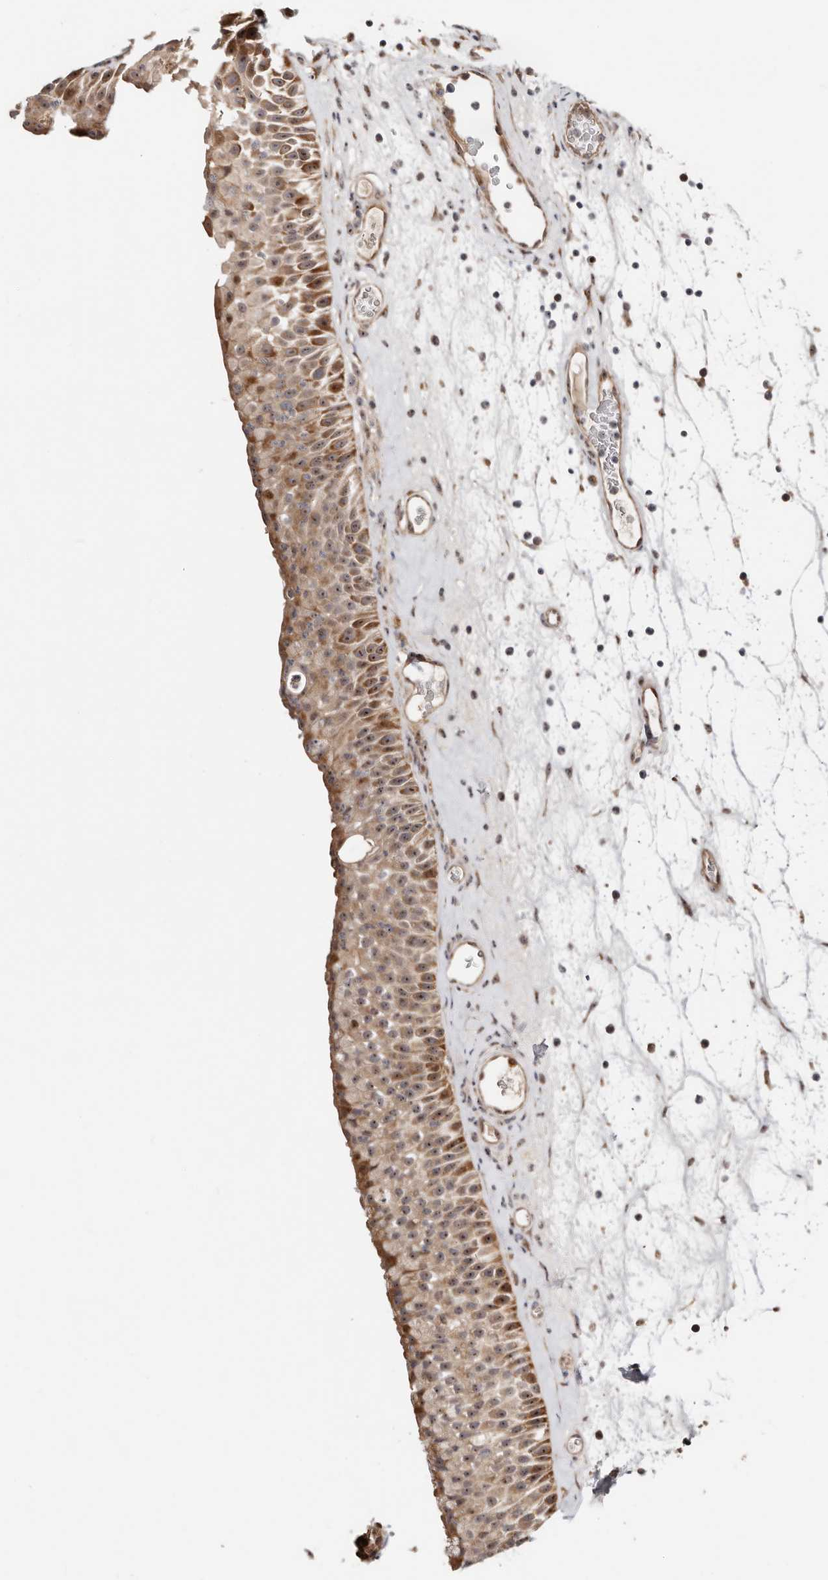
{"staining": {"intensity": "strong", "quantity": ">75%", "location": "cytoplasmic/membranous"}, "tissue": "nasopharynx", "cell_type": "Respiratory epithelial cells", "image_type": "normal", "snomed": [{"axis": "morphology", "description": "Normal tissue, NOS"}, {"axis": "topography", "description": "Nasopharynx"}], "caption": "Protein expression by IHC demonstrates strong cytoplasmic/membranous positivity in approximately >75% of respiratory epithelial cells in normal nasopharynx. Using DAB (3,3'-diaminobenzidine) (brown) and hematoxylin (blue) stains, captured at high magnification using brightfield microscopy.", "gene": "ODF2L", "patient": {"sex": "male", "age": 64}}